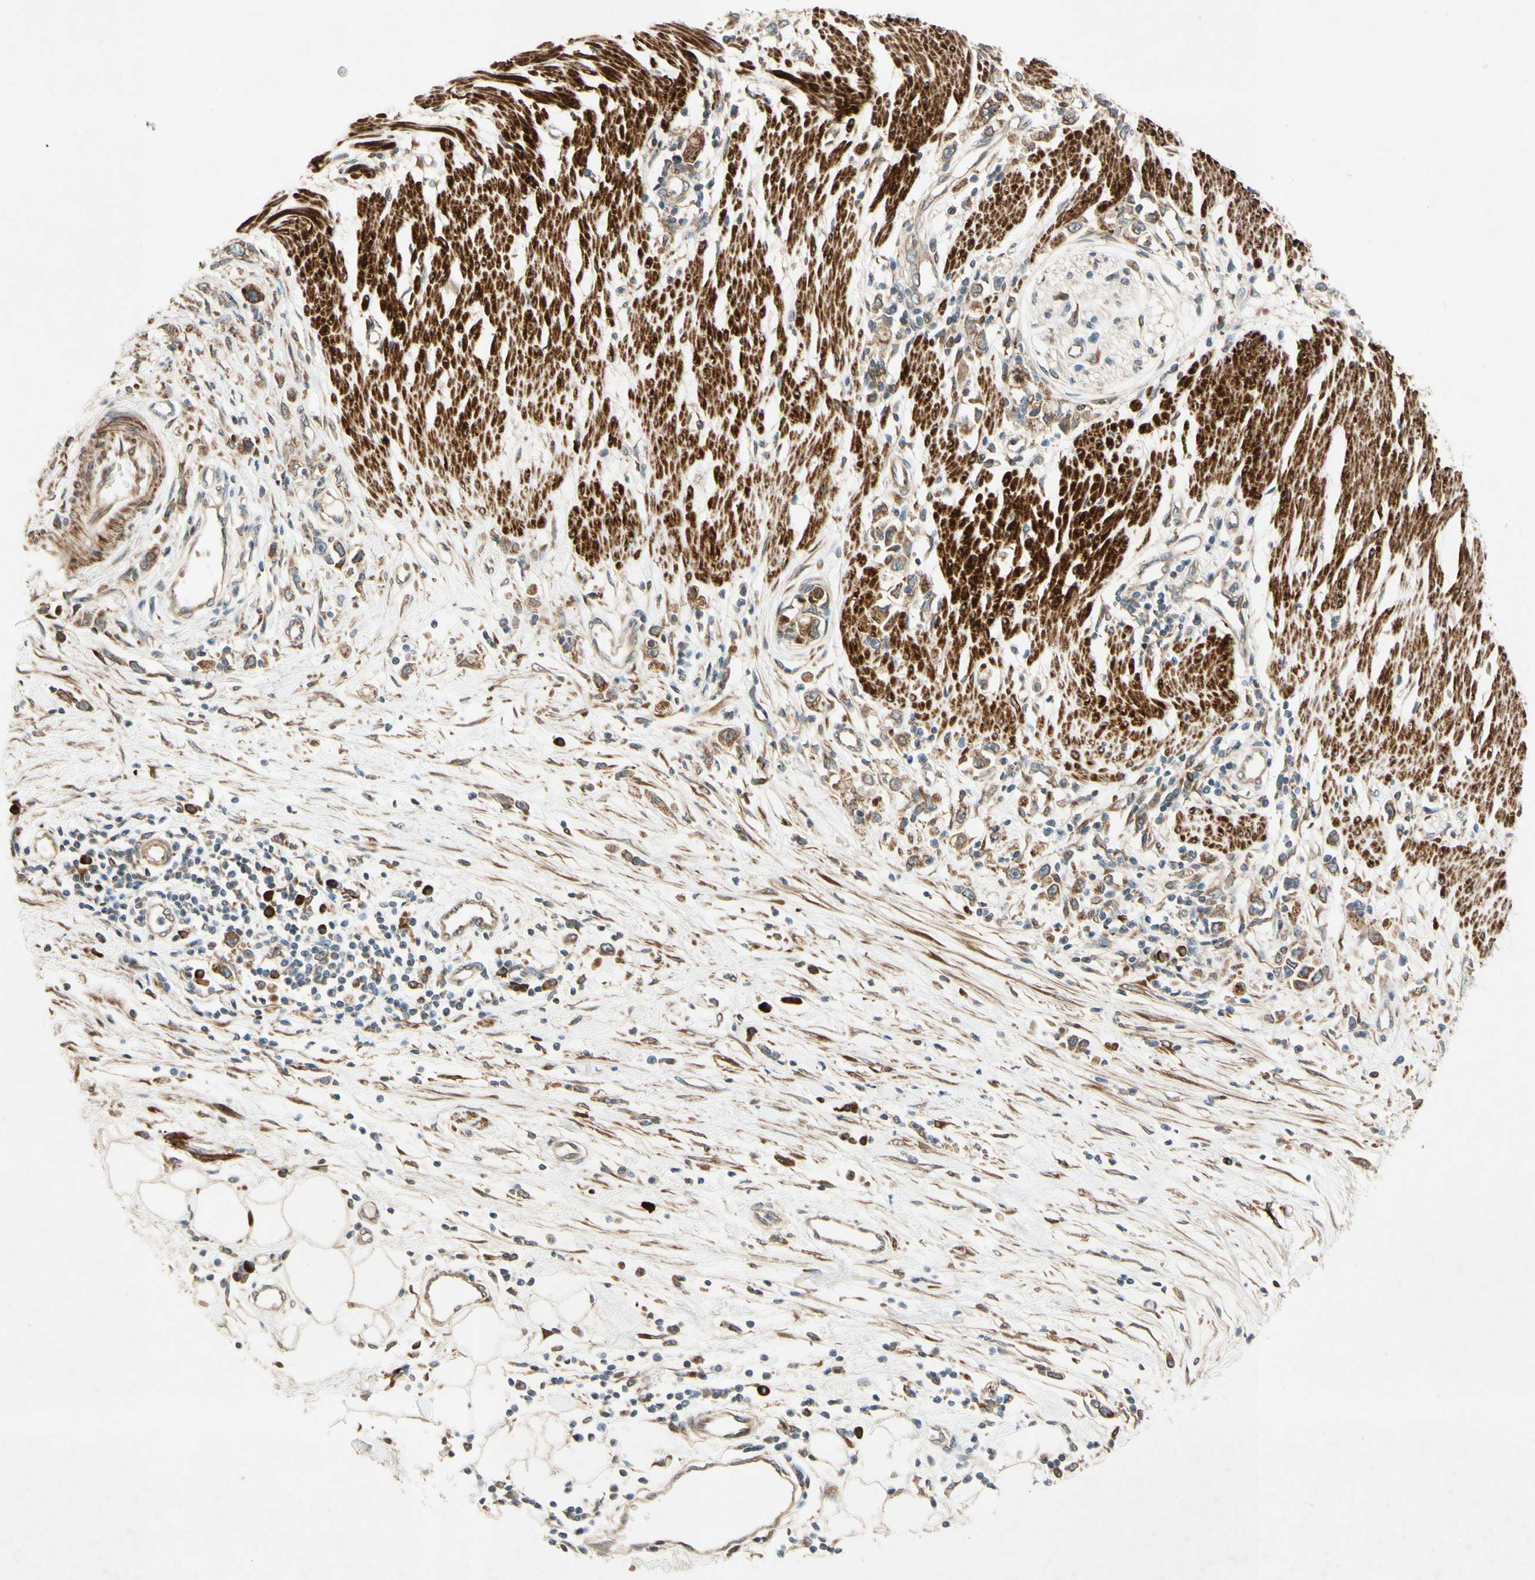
{"staining": {"intensity": "moderate", "quantity": ">75%", "location": "cytoplasmic/membranous,nuclear"}, "tissue": "stomach cancer", "cell_type": "Tumor cells", "image_type": "cancer", "snomed": [{"axis": "morphology", "description": "Adenocarcinoma, NOS"}, {"axis": "topography", "description": "Stomach"}], "caption": "A histopathology image of human adenocarcinoma (stomach) stained for a protein demonstrates moderate cytoplasmic/membranous and nuclear brown staining in tumor cells.", "gene": "PTPRU", "patient": {"sex": "female", "age": 59}}